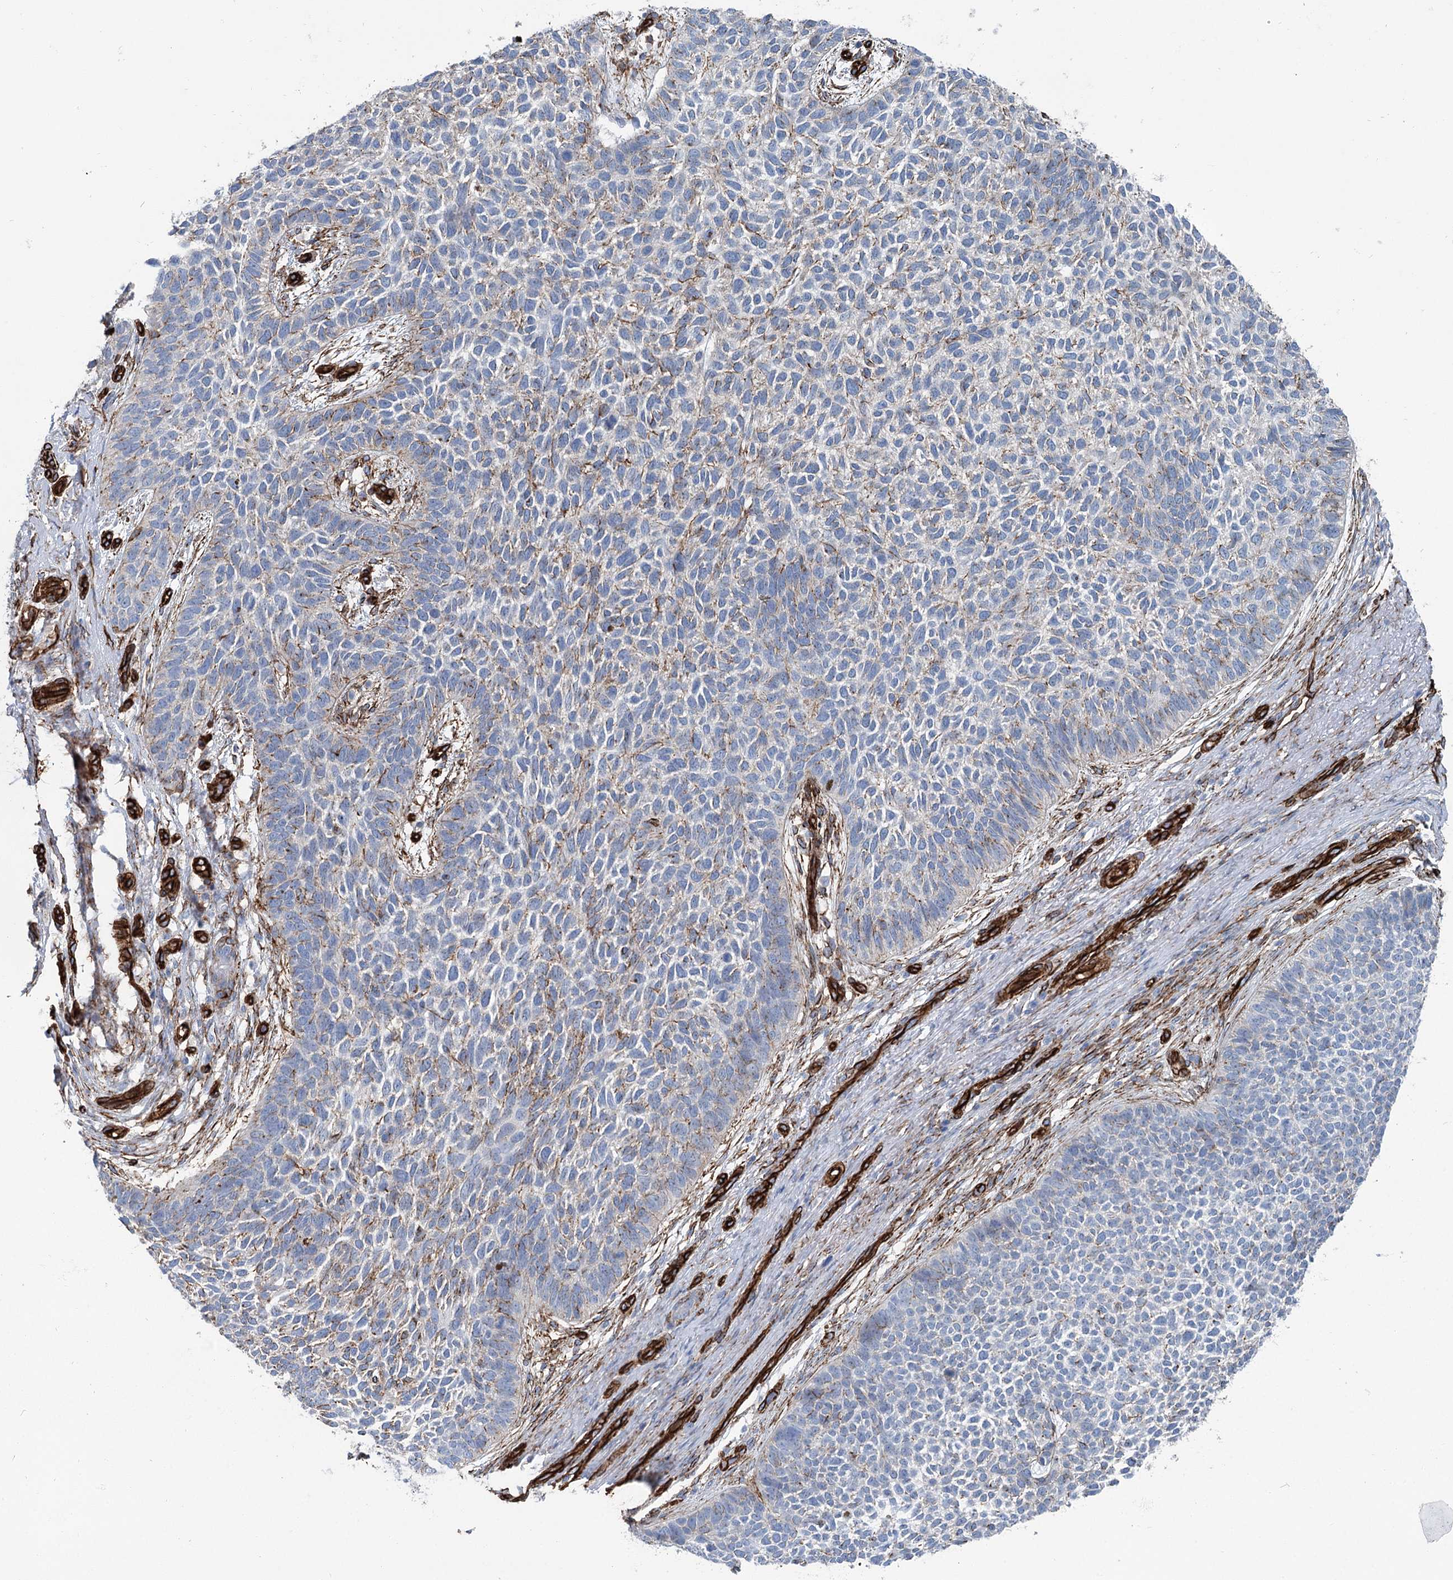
{"staining": {"intensity": "negative", "quantity": "none", "location": "none"}, "tissue": "skin cancer", "cell_type": "Tumor cells", "image_type": "cancer", "snomed": [{"axis": "morphology", "description": "Basal cell carcinoma"}, {"axis": "topography", "description": "Skin"}], "caption": "This is an immunohistochemistry photomicrograph of skin cancer. There is no positivity in tumor cells.", "gene": "IQSEC1", "patient": {"sex": "female", "age": 84}}